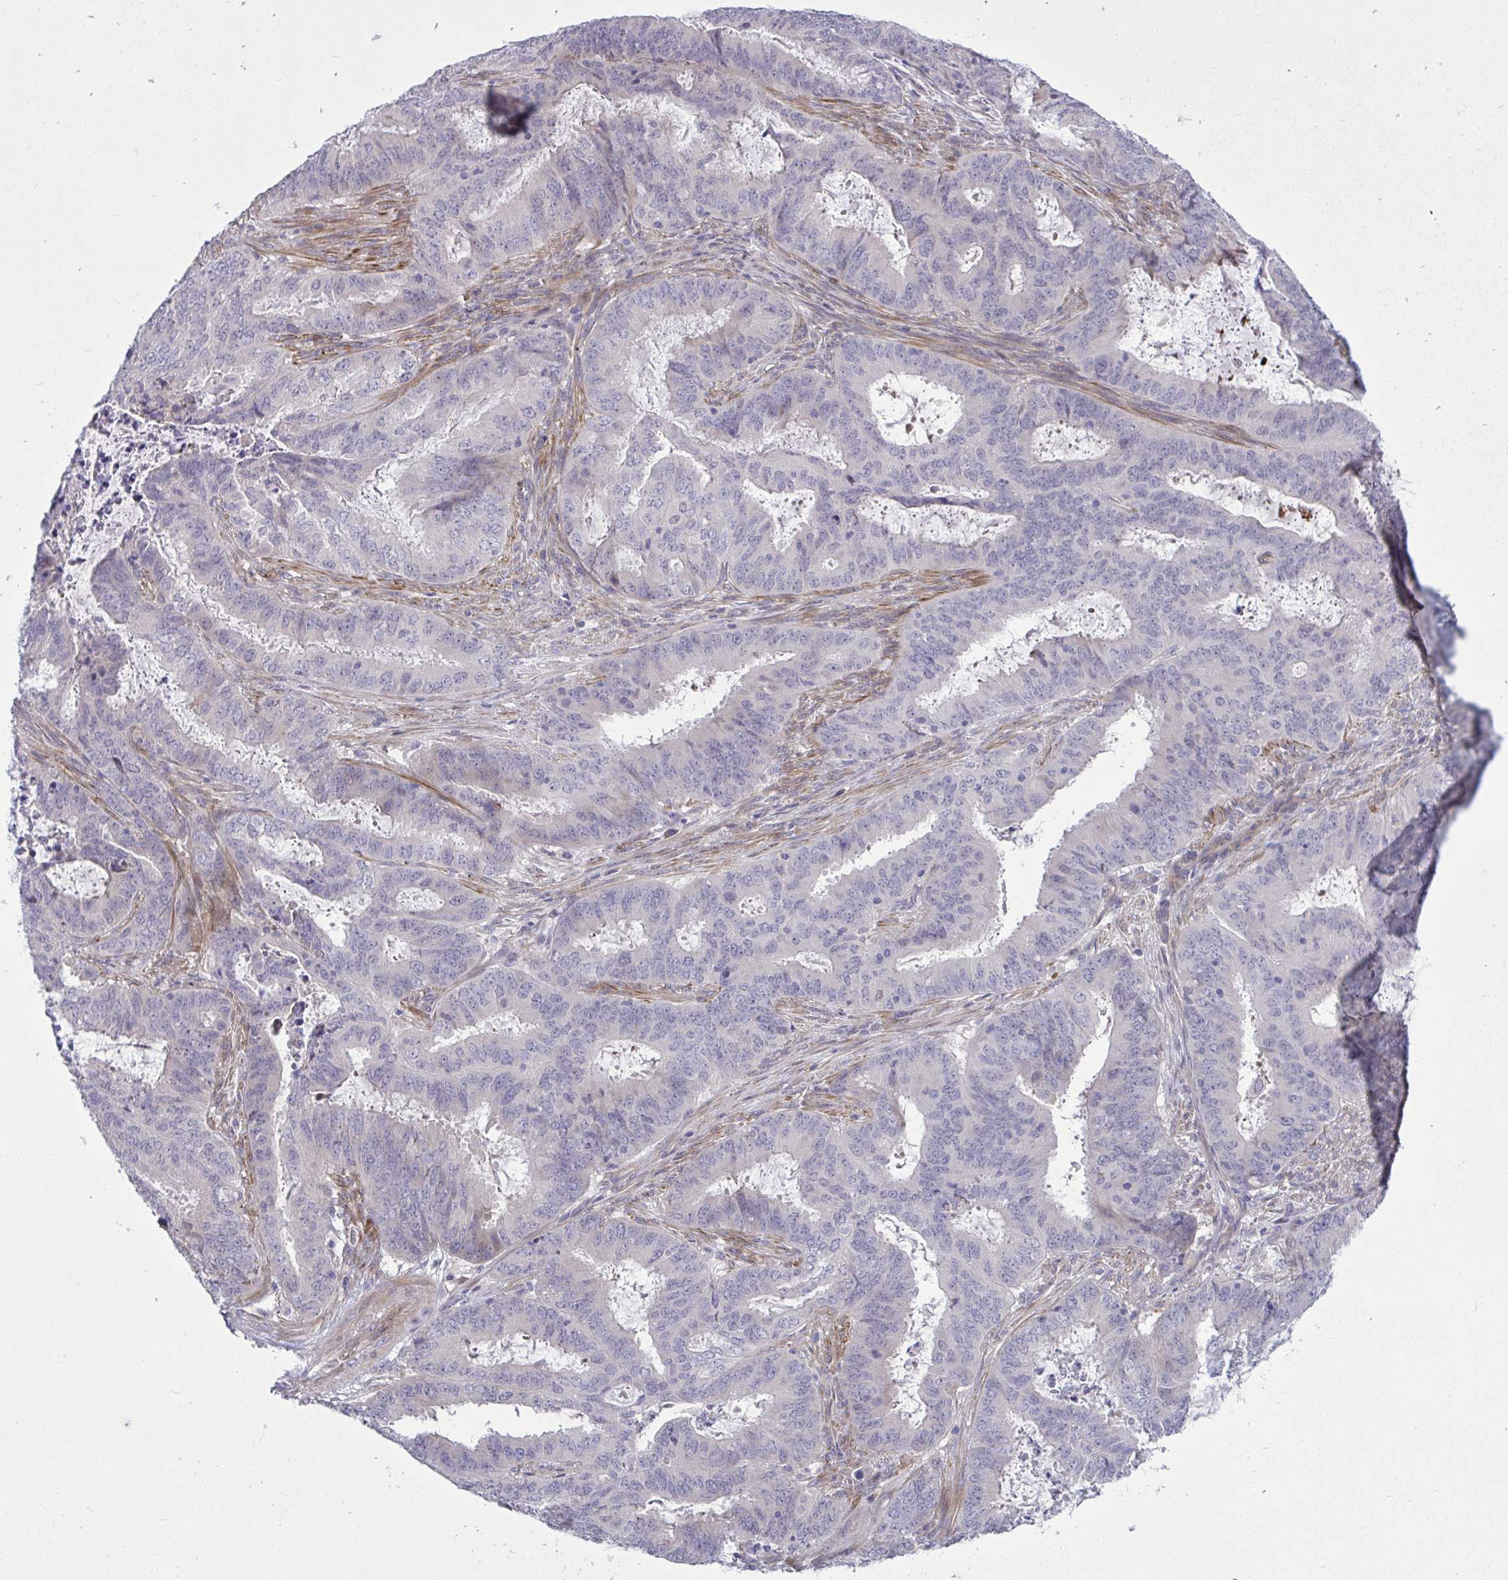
{"staining": {"intensity": "negative", "quantity": "none", "location": "none"}, "tissue": "endometrial cancer", "cell_type": "Tumor cells", "image_type": "cancer", "snomed": [{"axis": "morphology", "description": "Adenocarcinoma, NOS"}, {"axis": "topography", "description": "Endometrium"}], "caption": "DAB (3,3'-diaminobenzidine) immunohistochemical staining of endometrial cancer (adenocarcinoma) reveals no significant positivity in tumor cells. (DAB immunohistochemistry with hematoxylin counter stain).", "gene": "HMBOX1", "patient": {"sex": "female", "age": 51}}